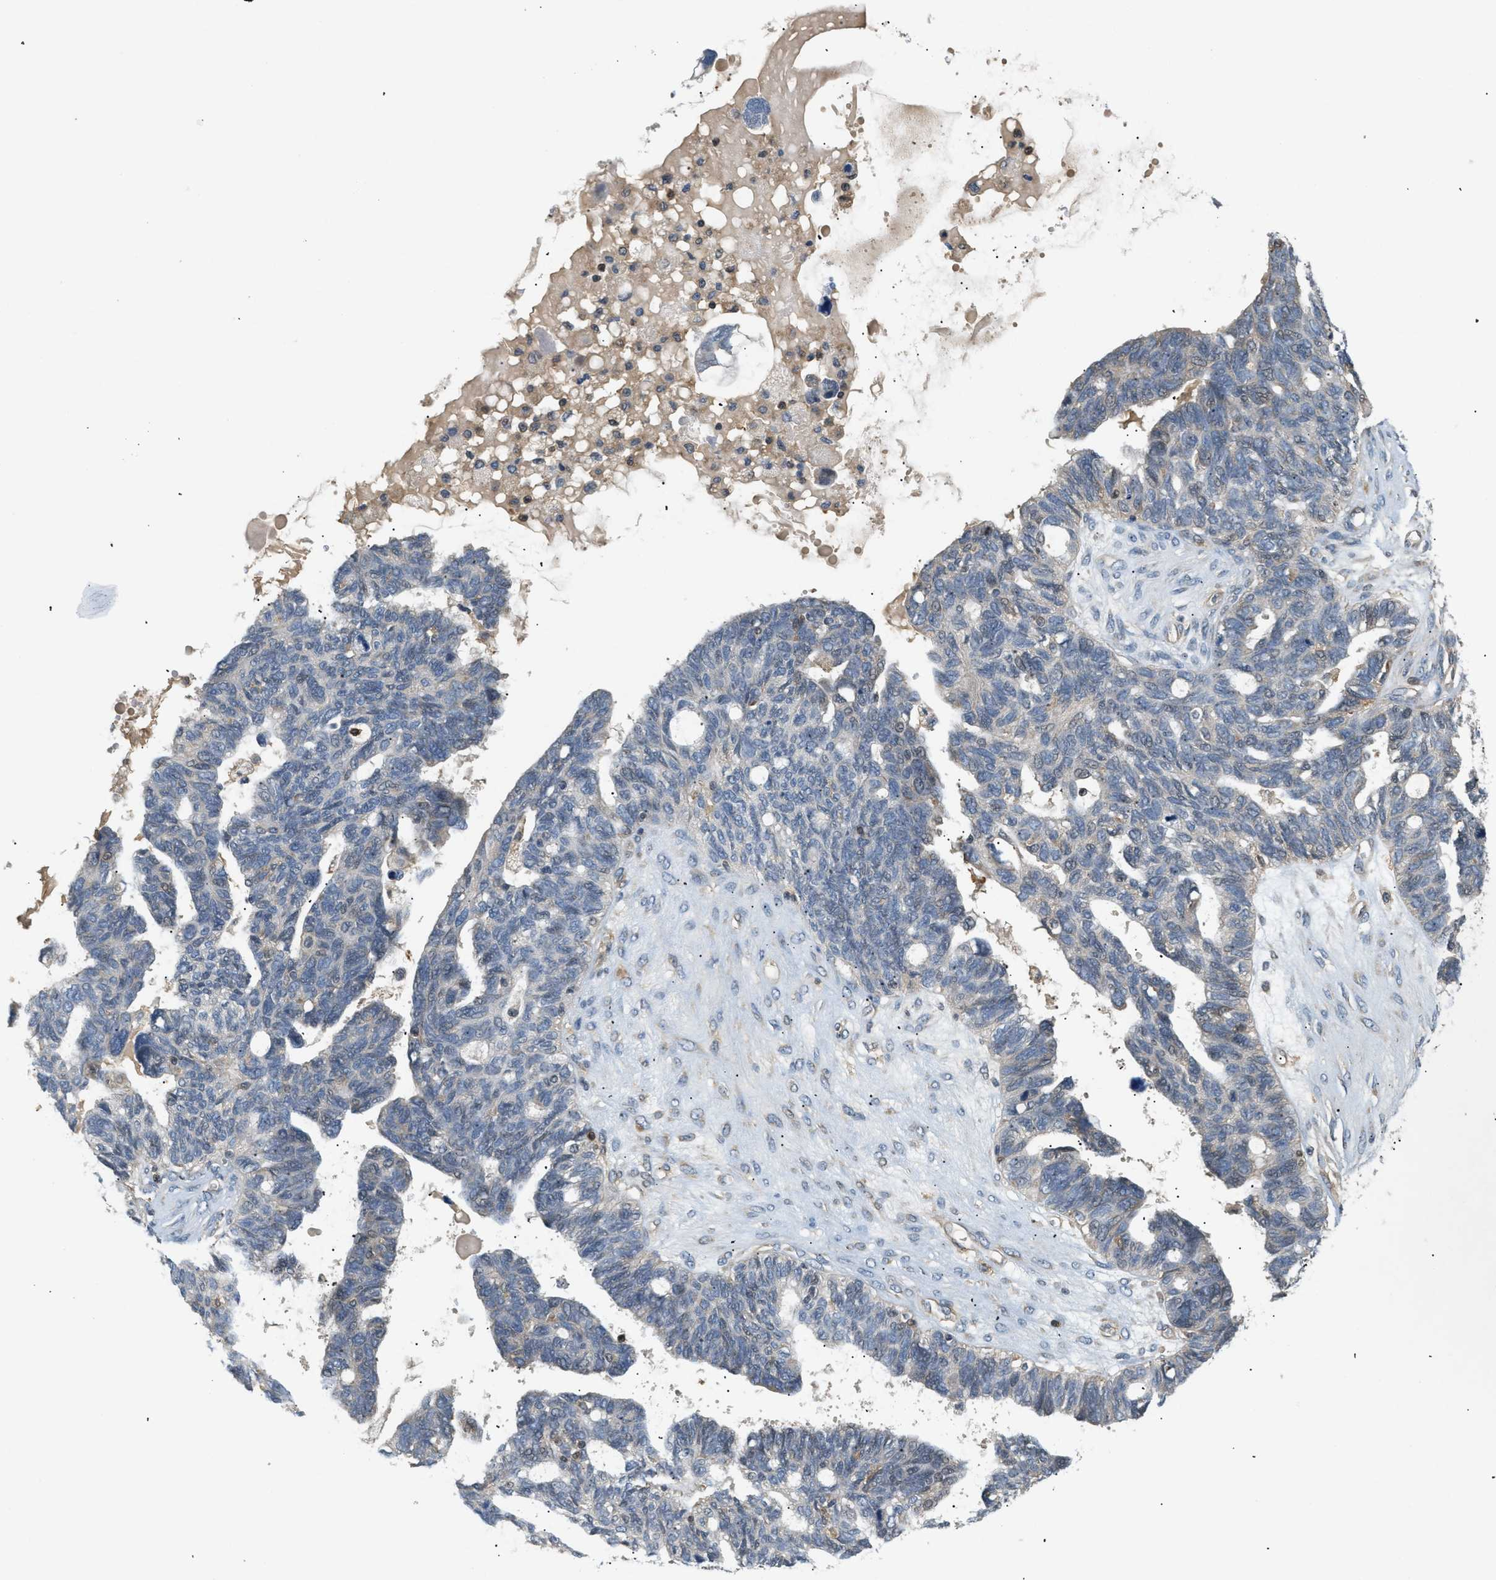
{"staining": {"intensity": "weak", "quantity": "<25%", "location": "cytoplasmic/membranous"}, "tissue": "ovarian cancer", "cell_type": "Tumor cells", "image_type": "cancer", "snomed": [{"axis": "morphology", "description": "Cystadenocarcinoma, serous, NOS"}, {"axis": "topography", "description": "Ovary"}], "caption": "The histopathology image demonstrates no staining of tumor cells in serous cystadenocarcinoma (ovarian).", "gene": "FARS2", "patient": {"sex": "female", "age": 79}}